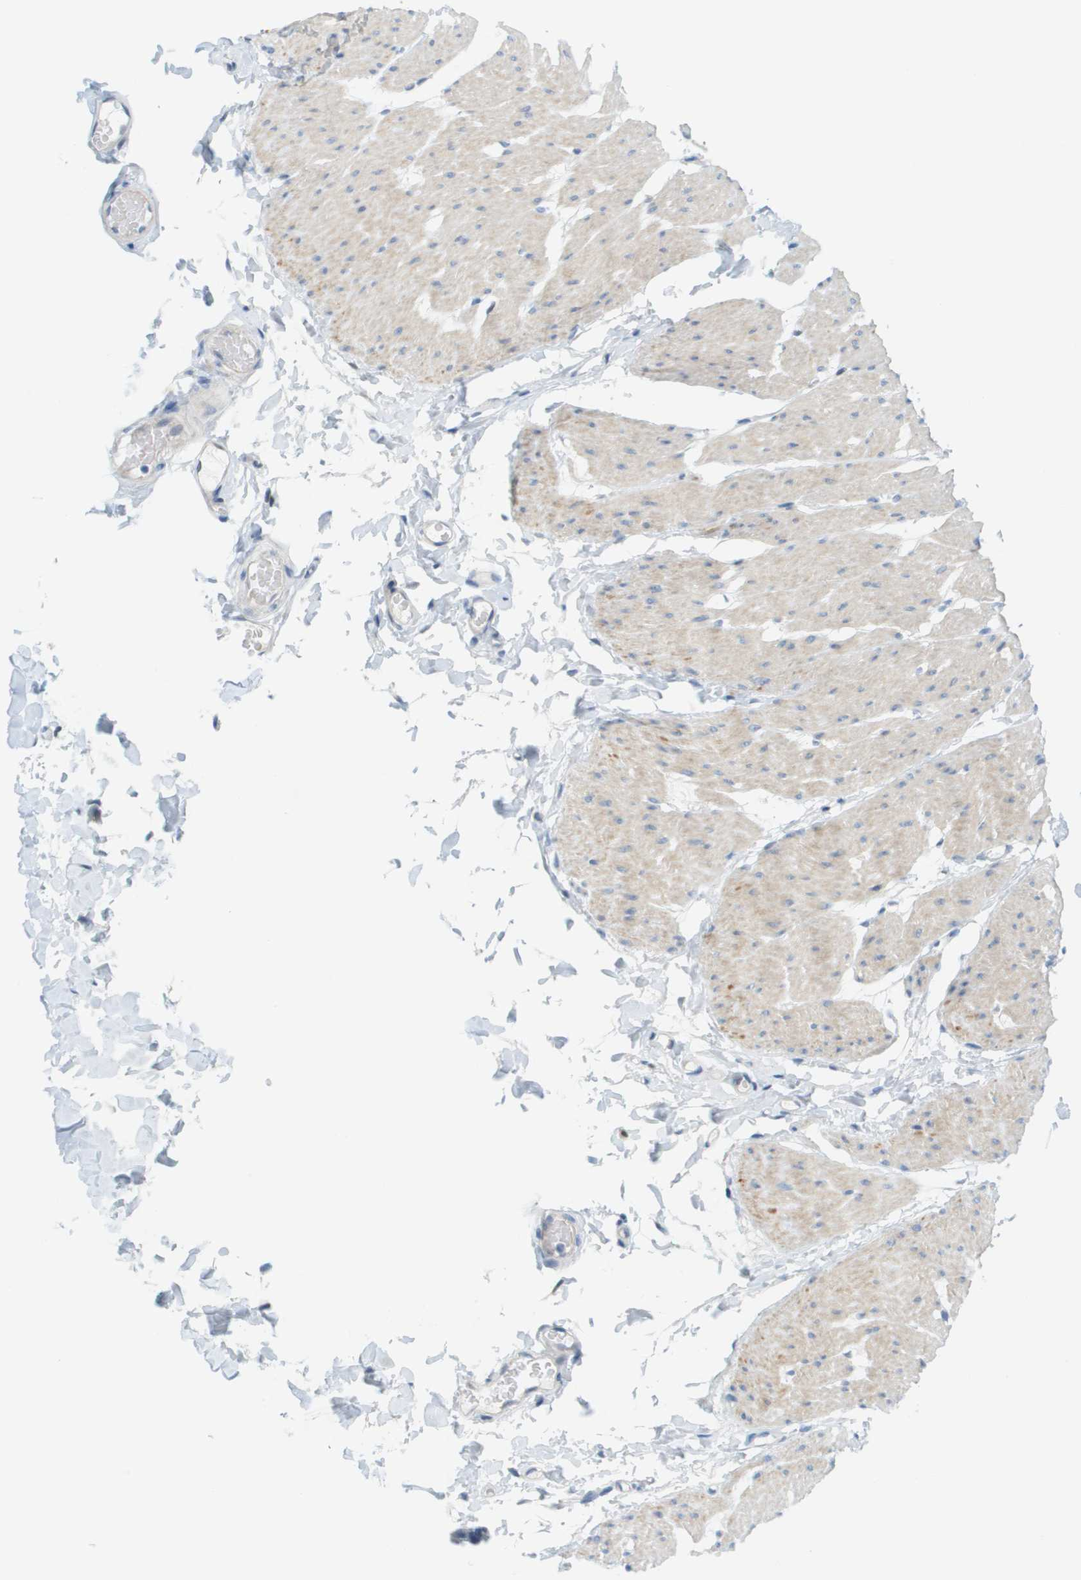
{"staining": {"intensity": "weak", "quantity": "25%-75%", "location": "cytoplasmic/membranous"}, "tissue": "smooth muscle", "cell_type": "Smooth muscle cells", "image_type": "normal", "snomed": [{"axis": "morphology", "description": "Normal tissue, NOS"}, {"axis": "topography", "description": "Smooth muscle"}, {"axis": "topography", "description": "Colon"}], "caption": "Protein analysis of normal smooth muscle demonstrates weak cytoplasmic/membranous positivity in approximately 25%-75% of smooth muscle cells. (DAB (3,3'-diaminobenzidine) IHC with brightfield microscopy, high magnification).", "gene": "CUL9", "patient": {"sex": "male", "age": 67}}